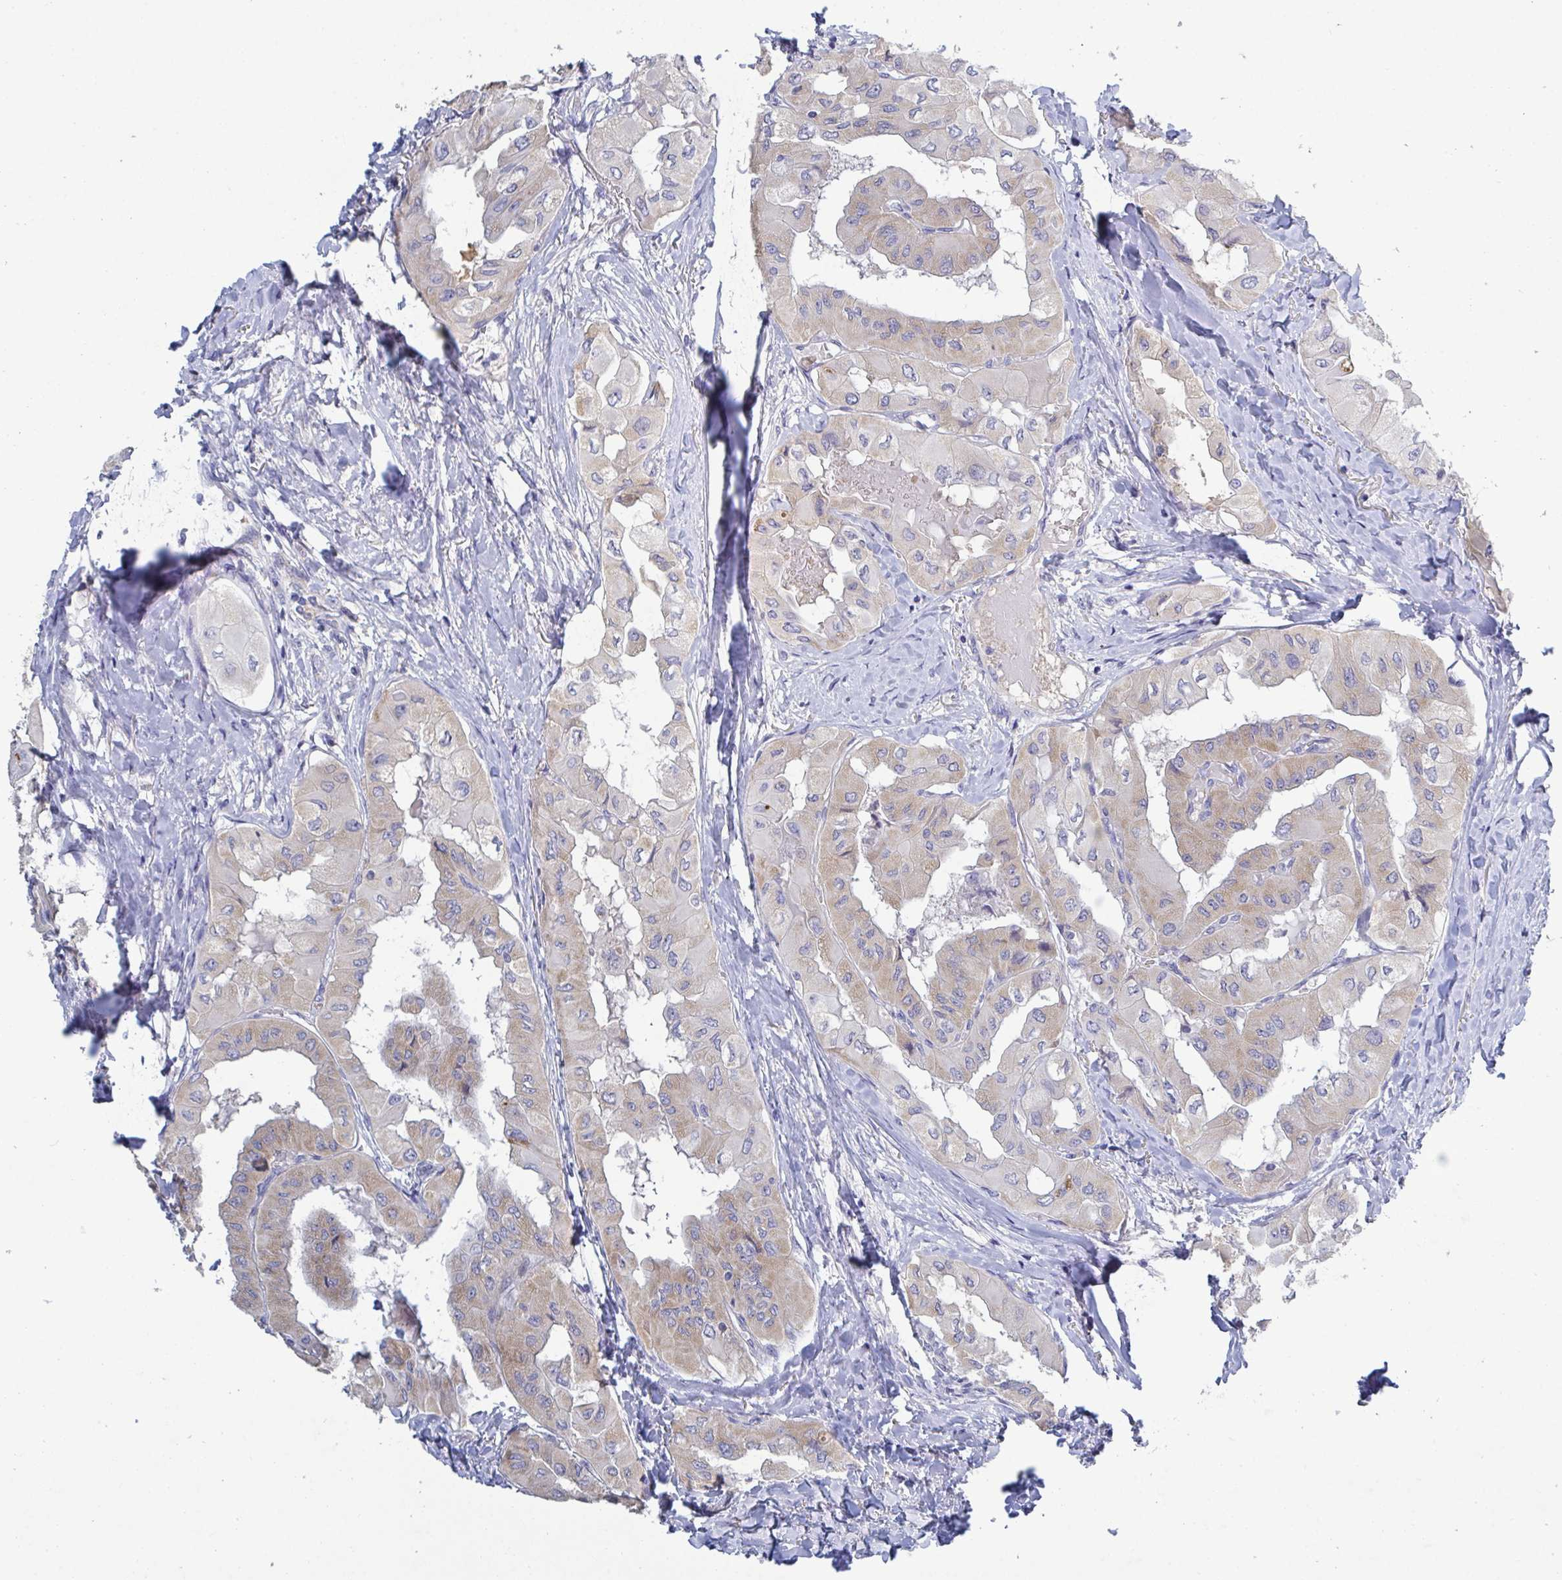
{"staining": {"intensity": "weak", "quantity": "25%-75%", "location": "cytoplasmic/membranous"}, "tissue": "thyroid cancer", "cell_type": "Tumor cells", "image_type": "cancer", "snomed": [{"axis": "morphology", "description": "Normal tissue, NOS"}, {"axis": "morphology", "description": "Papillary adenocarcinoma, NOS"}, {"axis": "topography", "description": "Thyroid gland"}], "caption": "DAB (3,3'-diaminobenzidine) immunohistochemical staining of human thyroid cancer reveals weak cytoplasmic/membranous protein expression in about 25%-75% of tumor cells.", "gene": "GALNT13", "patient": {"sex": "female", "age": 59}}